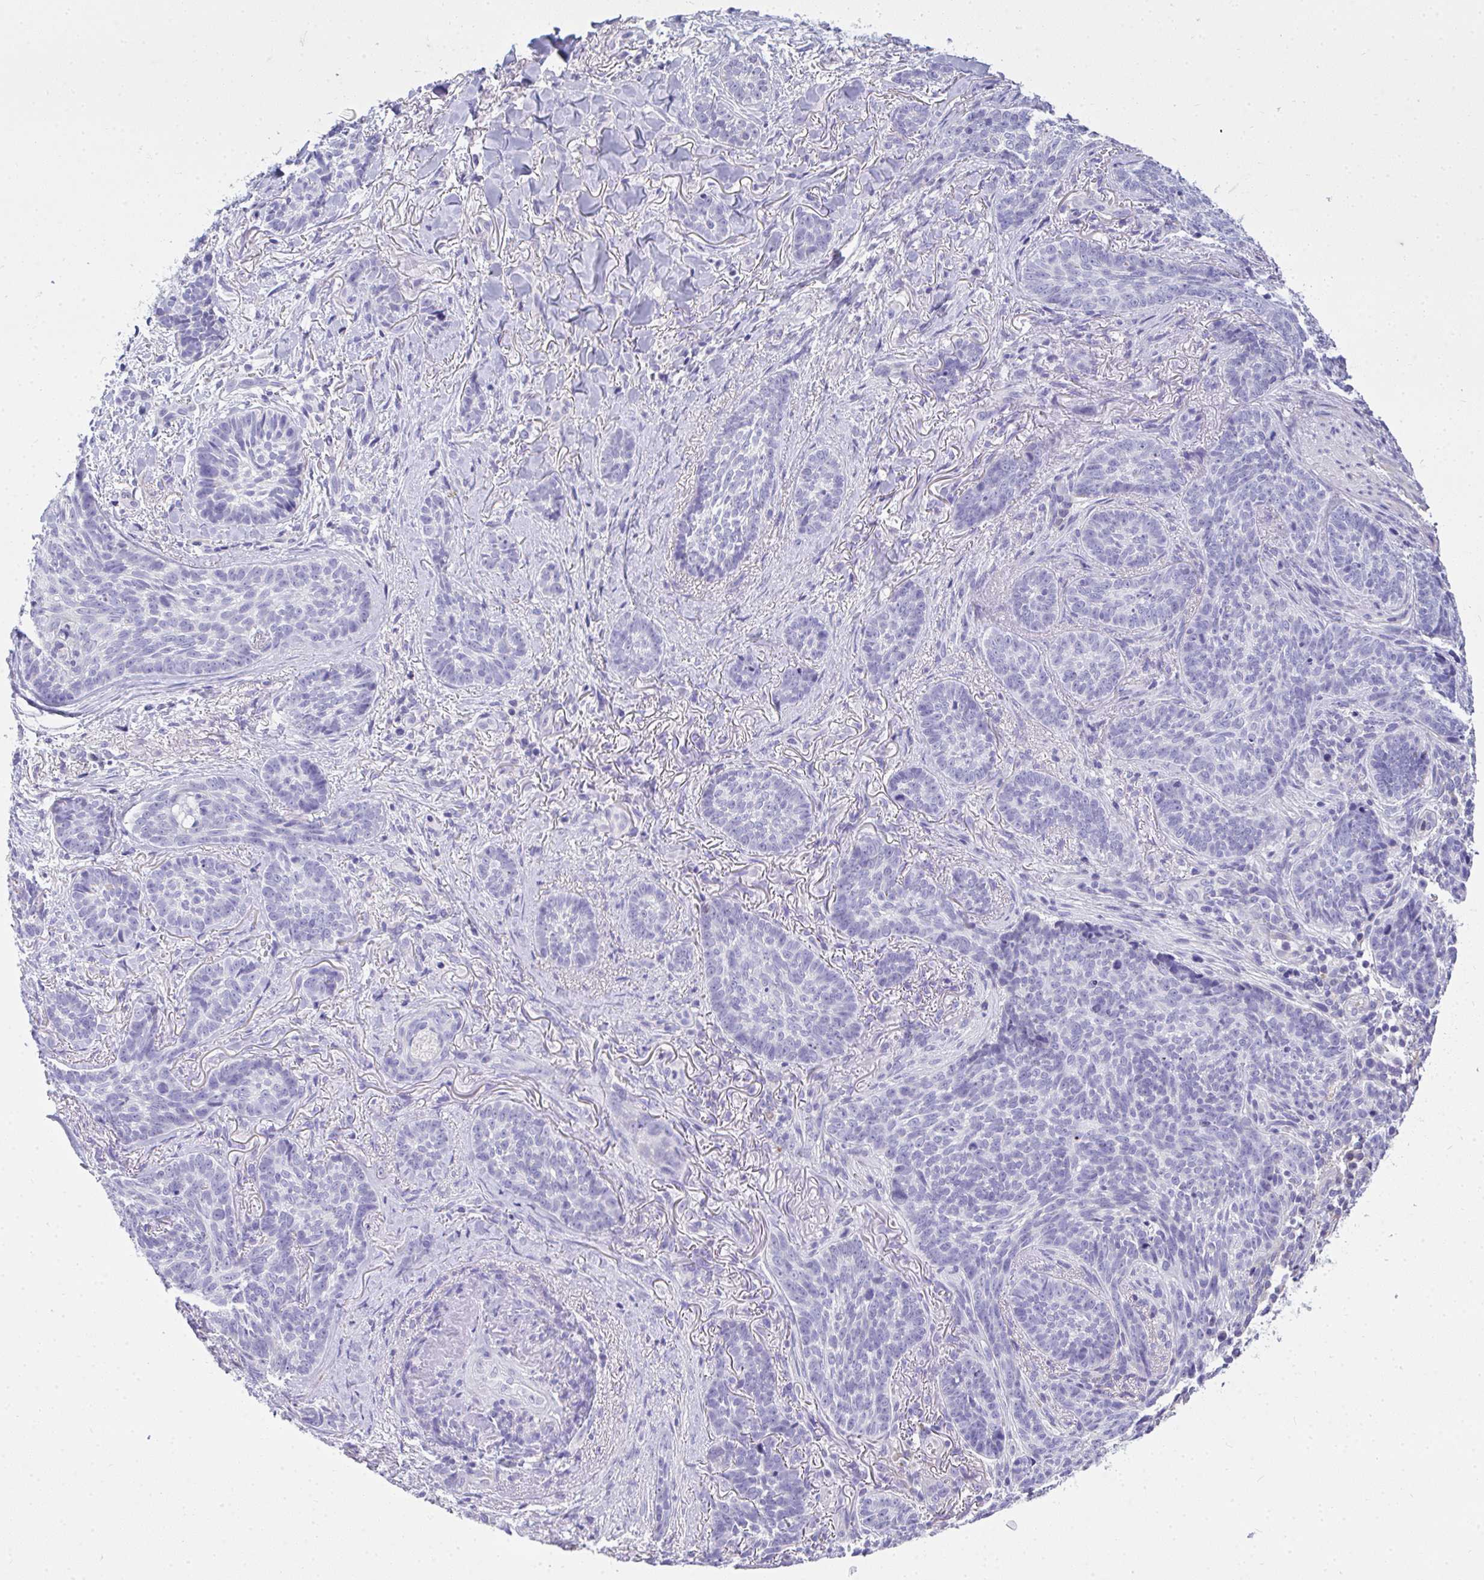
{"staining": {"intensity": "negative", "quantity": "none", "location": "none"}, "tissue": "skin cancer", "cell_type": "Tumor cells", "image_type": "cancer", "snomed": [{"axis": "morphology", "description": "Basal cell carcinoma"}, {"axis": "topography", "description": "Skin"}, {"axis": "topography", "description": "Skin of face"}], "caption": "This histopathology image is of skin cancer stained with immunohistochemistry (IHC) to label a protein in brown with the nuclei are counter-stained blue. There is no staining in tumor cells.", "gene": "COA5", "patient": {"sex": "male", "age": 88}}